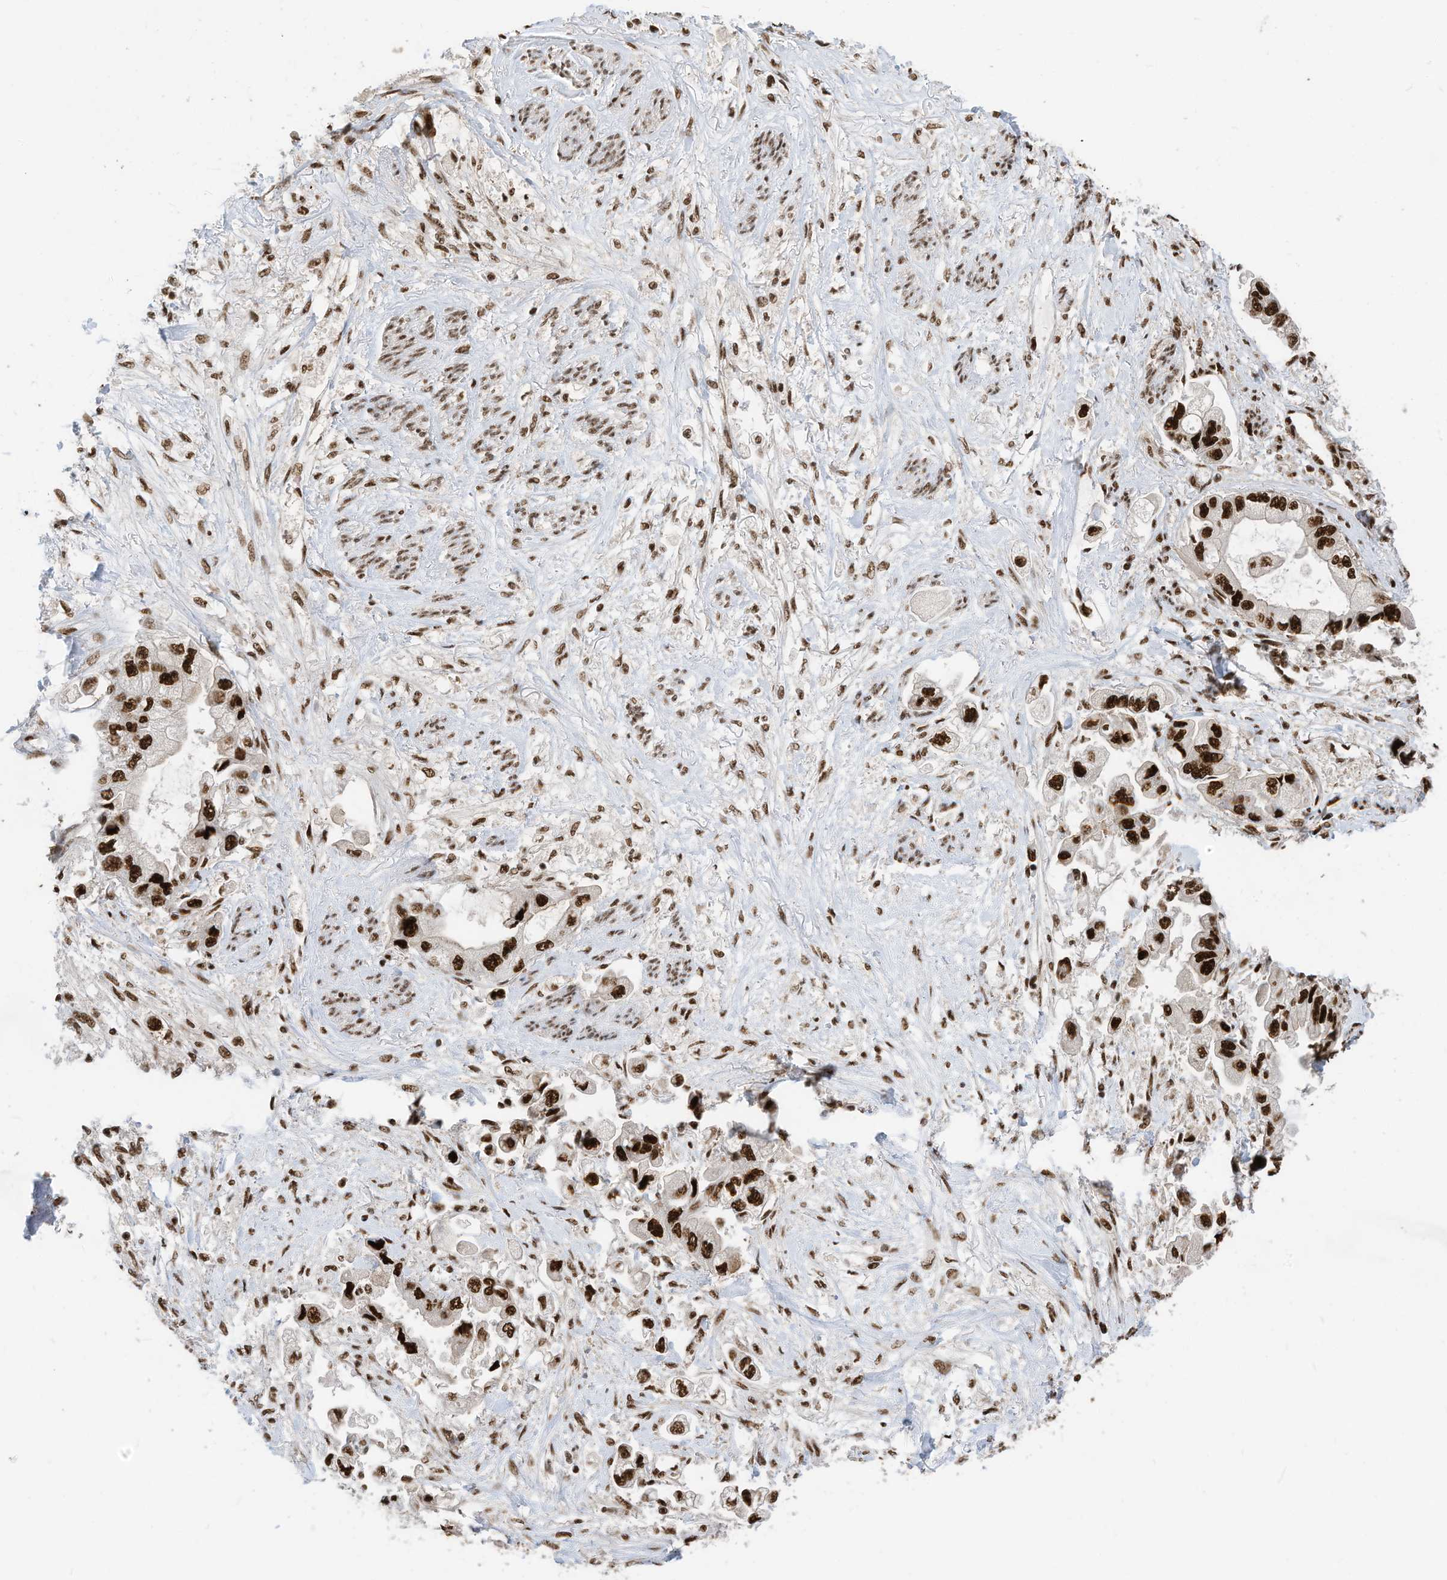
{"staining": {"intensity": "strong", "quantity": ">75%", "location": "nuclear"}, "tissue": "stomach cancer", "cell_type": "Tumor cells", "image_type": "cancer", "snomed": [{"axis": "morphology", "description": "Adenocarcinoma, NOS"}, {"axis": "topography", "description": "Stomach"}], "caption": "The photomicrograph reveals a brown stain indicating the presence of a protein in the nuclear of tumor cells in stomach cancer (adenocarcinoma).", "gene": "SF3A3", "patient": {"sex": "male", "age": 62}}